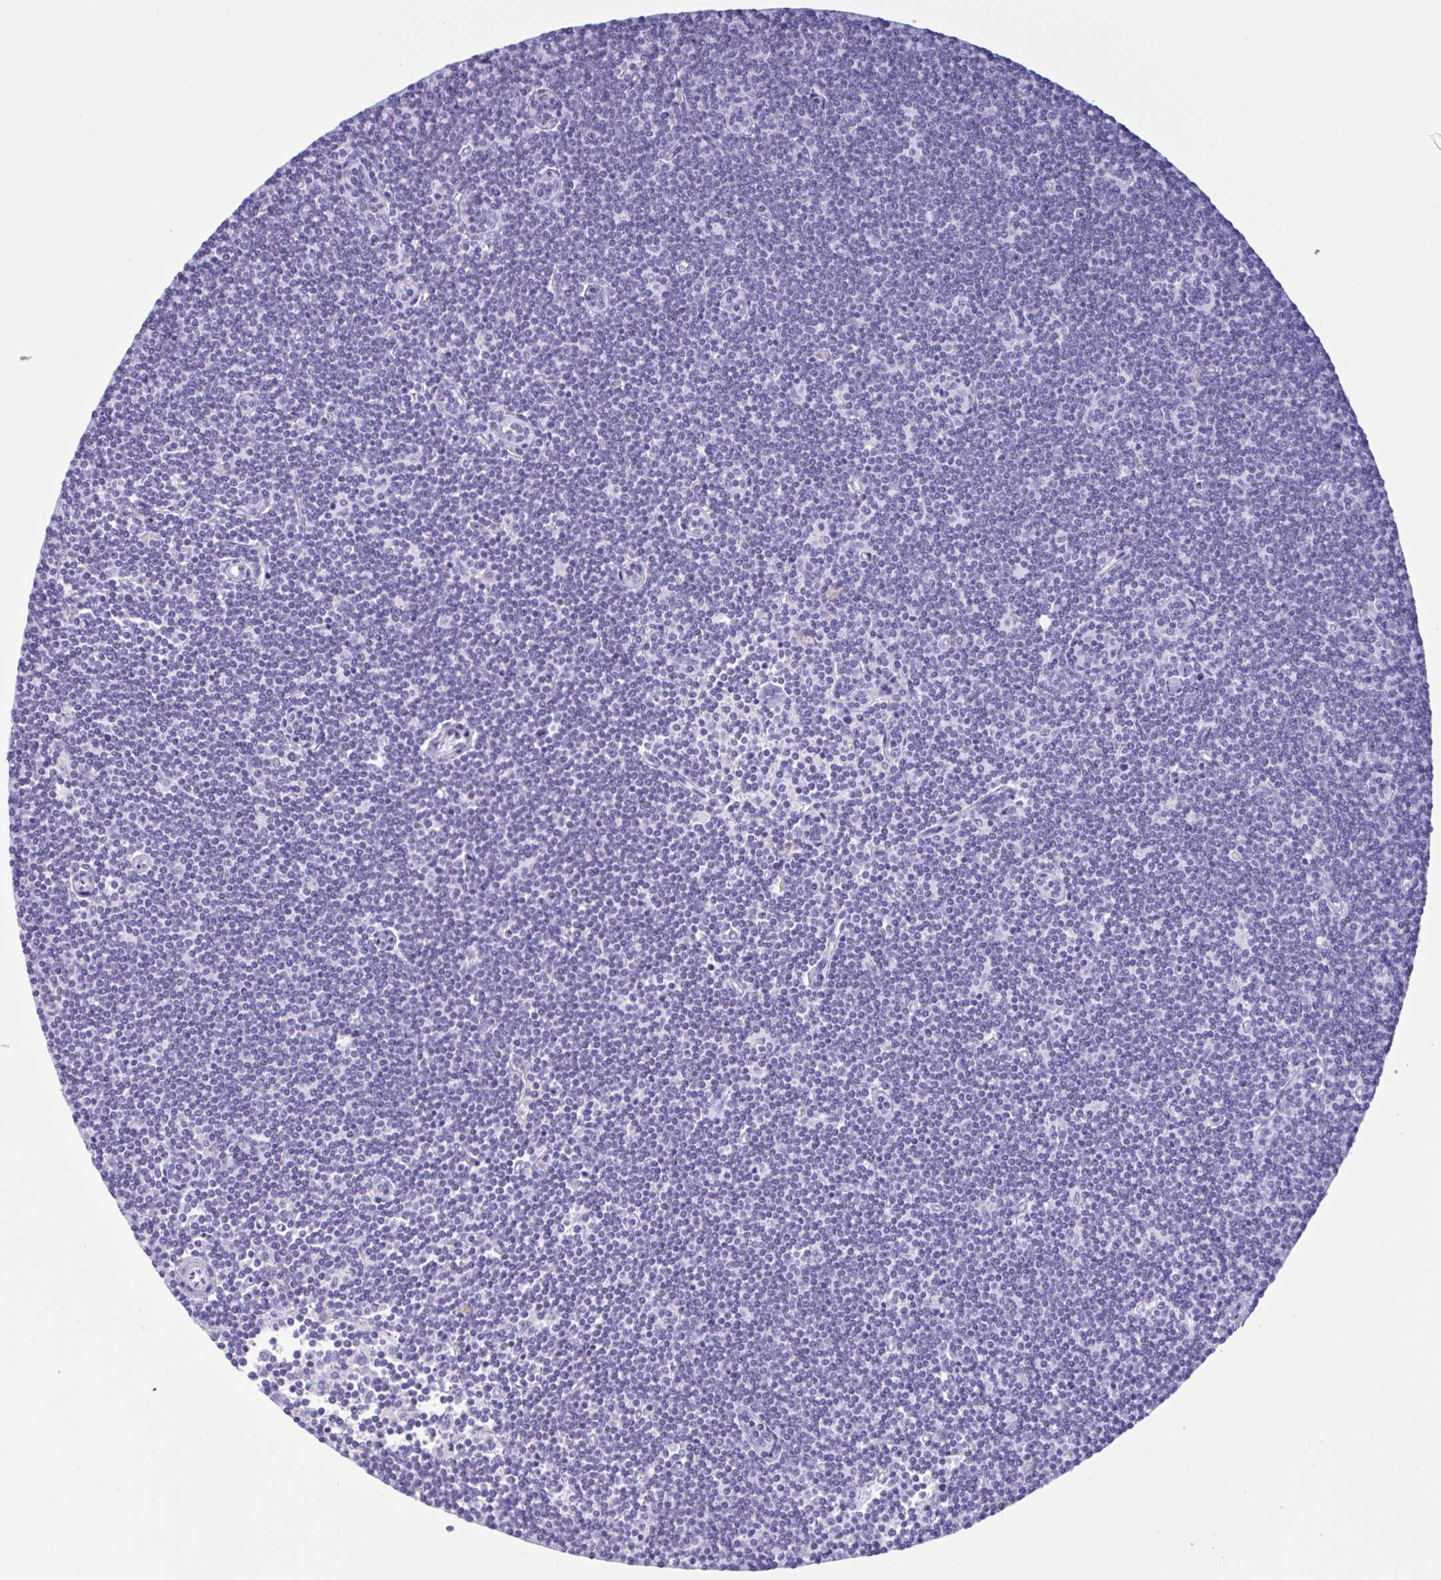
{"staining": {"intensity": "negative", "quantity": "none", "location": "none"}, "tissue": "lymphoma", "cell_type": "Tumor cells", "image_type": "cancer", "snomed": [{"axis": "morphology", "description": "Malignant lymphoma, non-Hodgkin's type, Low grade"}, {"axis": "topography", "description": "Lymph node"}], "caption": "Immunohistochemical staining of lymphoma exhibits no significant positivity in tumor cells.", "gene": "MRGPRG", "patient": {"sex": "female", "age": 73}}